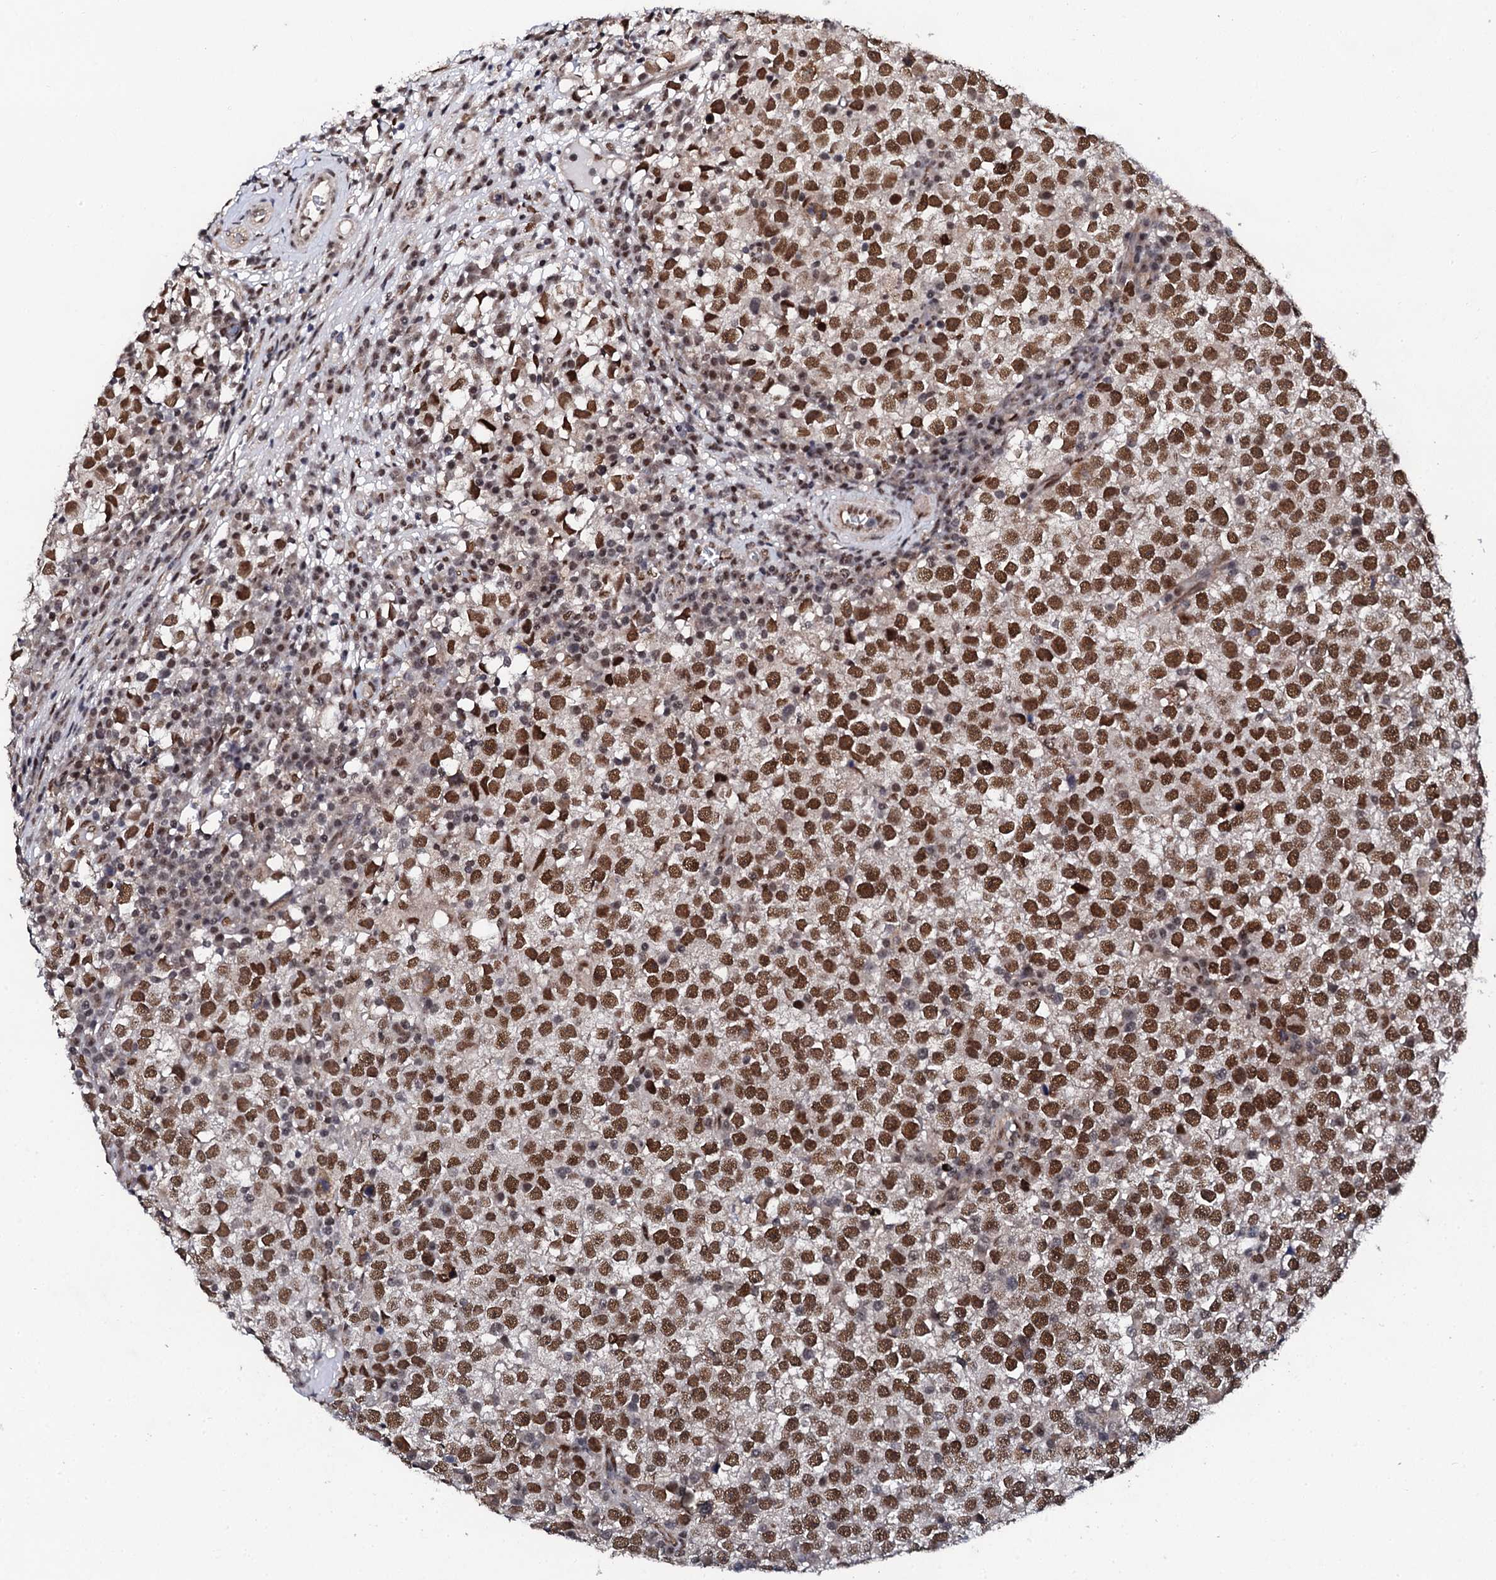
{"staining": {"intensity": "strong", "quantity": ">75%", "location": "nuclear"}, "tissue": "testis cancer", "cell_type": "Tumor cells", "image_type": "cancer", "snomed": [{"axis": "morphology", "description": "Seminoma, NOS"}, {"axis": "topography", "description": "Testis"}], "caption": "About >75% of tumor cells in human seminoma (testis) demonstrate strong nuclear protein staining as visualized by brown immunohistochemical staining.", "gene": "CSTF3", "patient": {"sex": "male", "age": 65}}